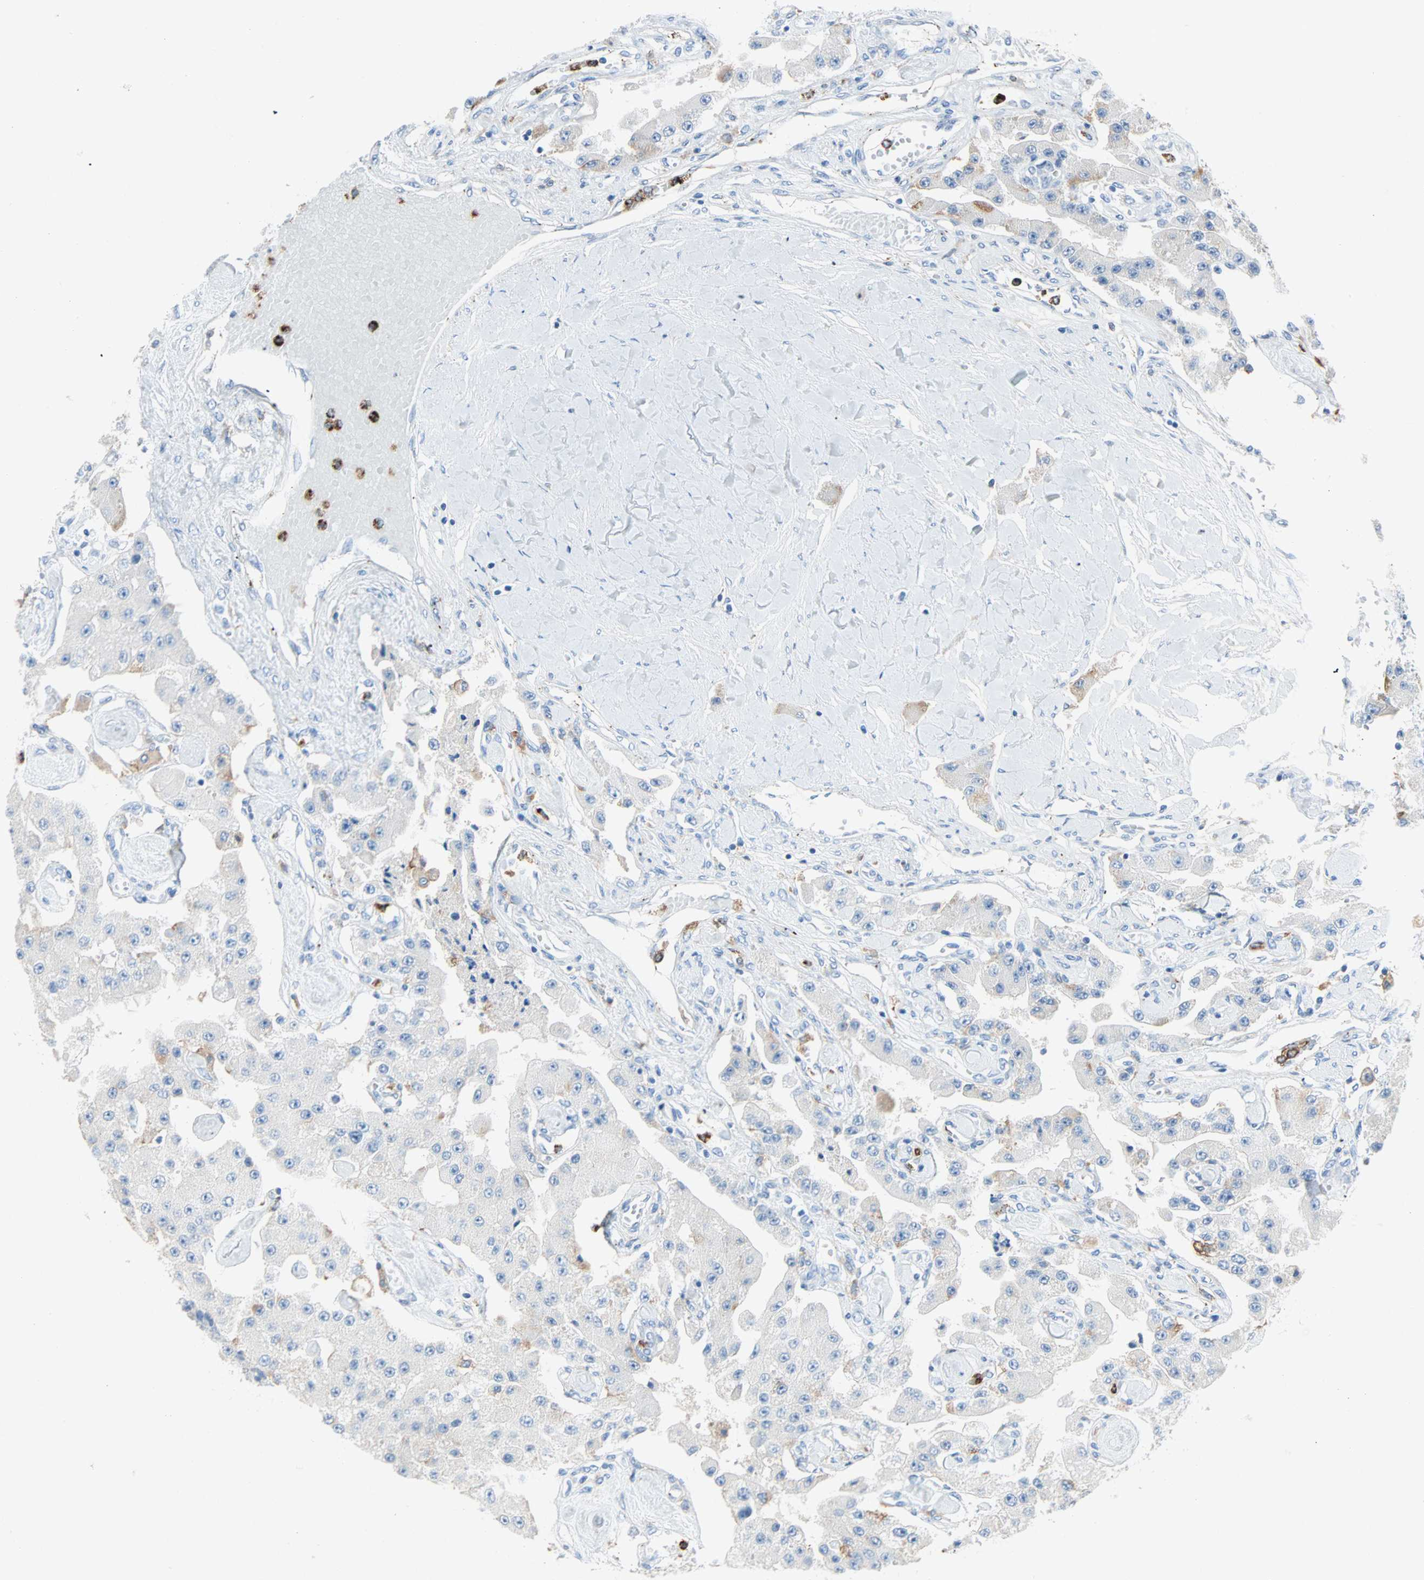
{"staining": {"intensity": "negative", "quantity": "none", "location": "none"}, "tissue": "carcinoid", "cell_type": "Tumor cells", "image_type": "cancer", "snomed": [{"axis": "morphology", "description": "Carcinoid, malignant, NOS"}, {"axis": "topography", "description": "Pancreas"}], "caption": "The IHC image has no significant positivity in tumor cells of malignant carcinoid tissue.", "gene": "CLEC4A", "patient": {"sex": "male", "age": 41}}